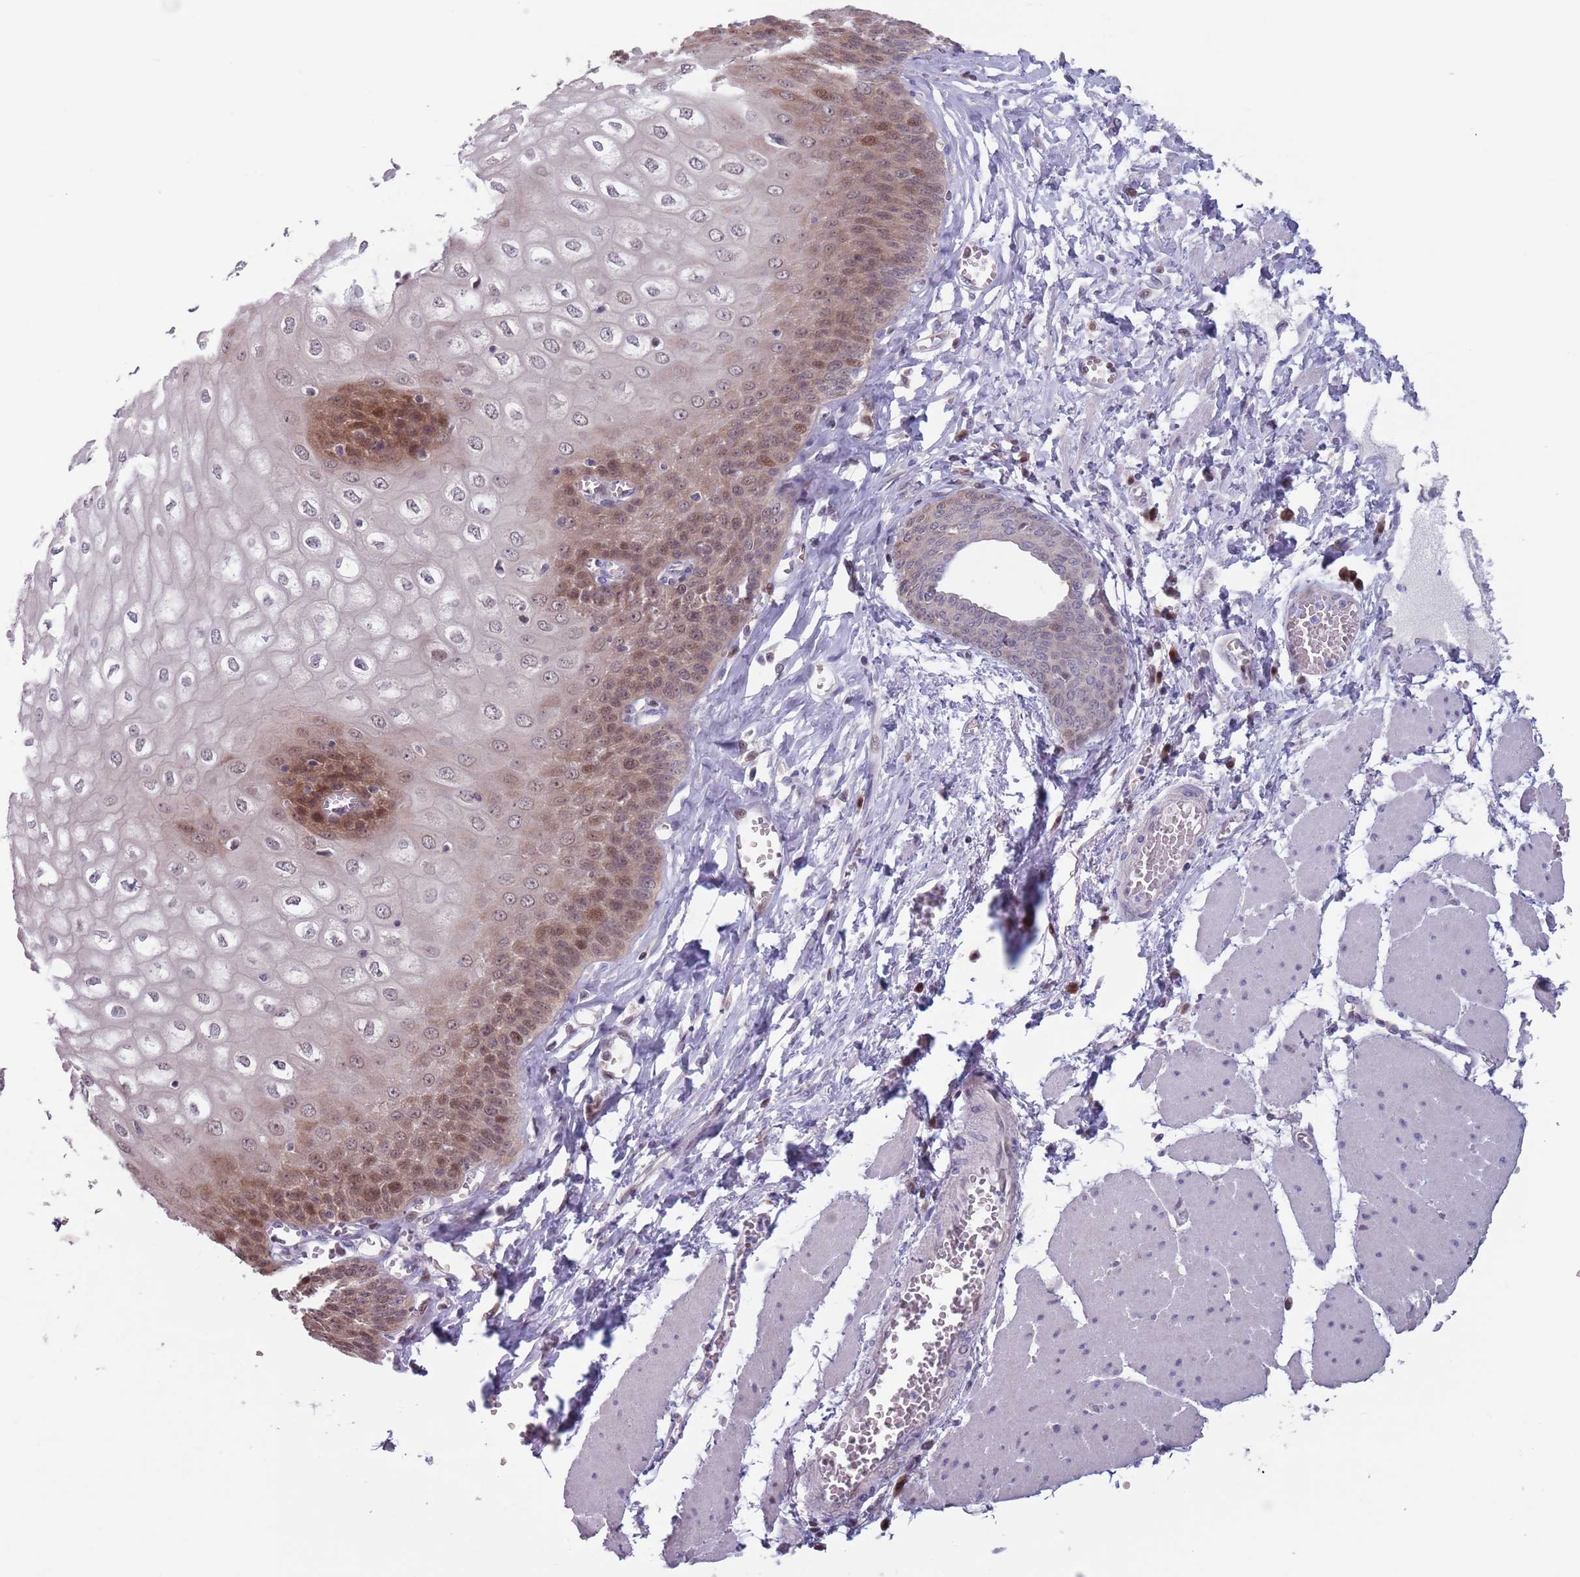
{"staining": {"intensity": "moderate", "quantity": "25%-75%", "location": "nuclear"}, "tissue": "esophagus", "cell_type": "Squamous epithelial cells", "image_type": "normal", "snomed": [{"axis": "morphology", "description": "Normal tissue, NOS"}, {"axis": "topography", "description": "Esophagus"}], "caption": "Benign esophagus was stained to show a protein in brown. There is medium levels of moderate nuclear staining in approximately 25%-75% of squamous epithelial cells. (brown staining indicates protein expression, while blue staining denotes nuclei).", "gene": "CLNS1A", "patient": {"sex": "male", "age": 60}}